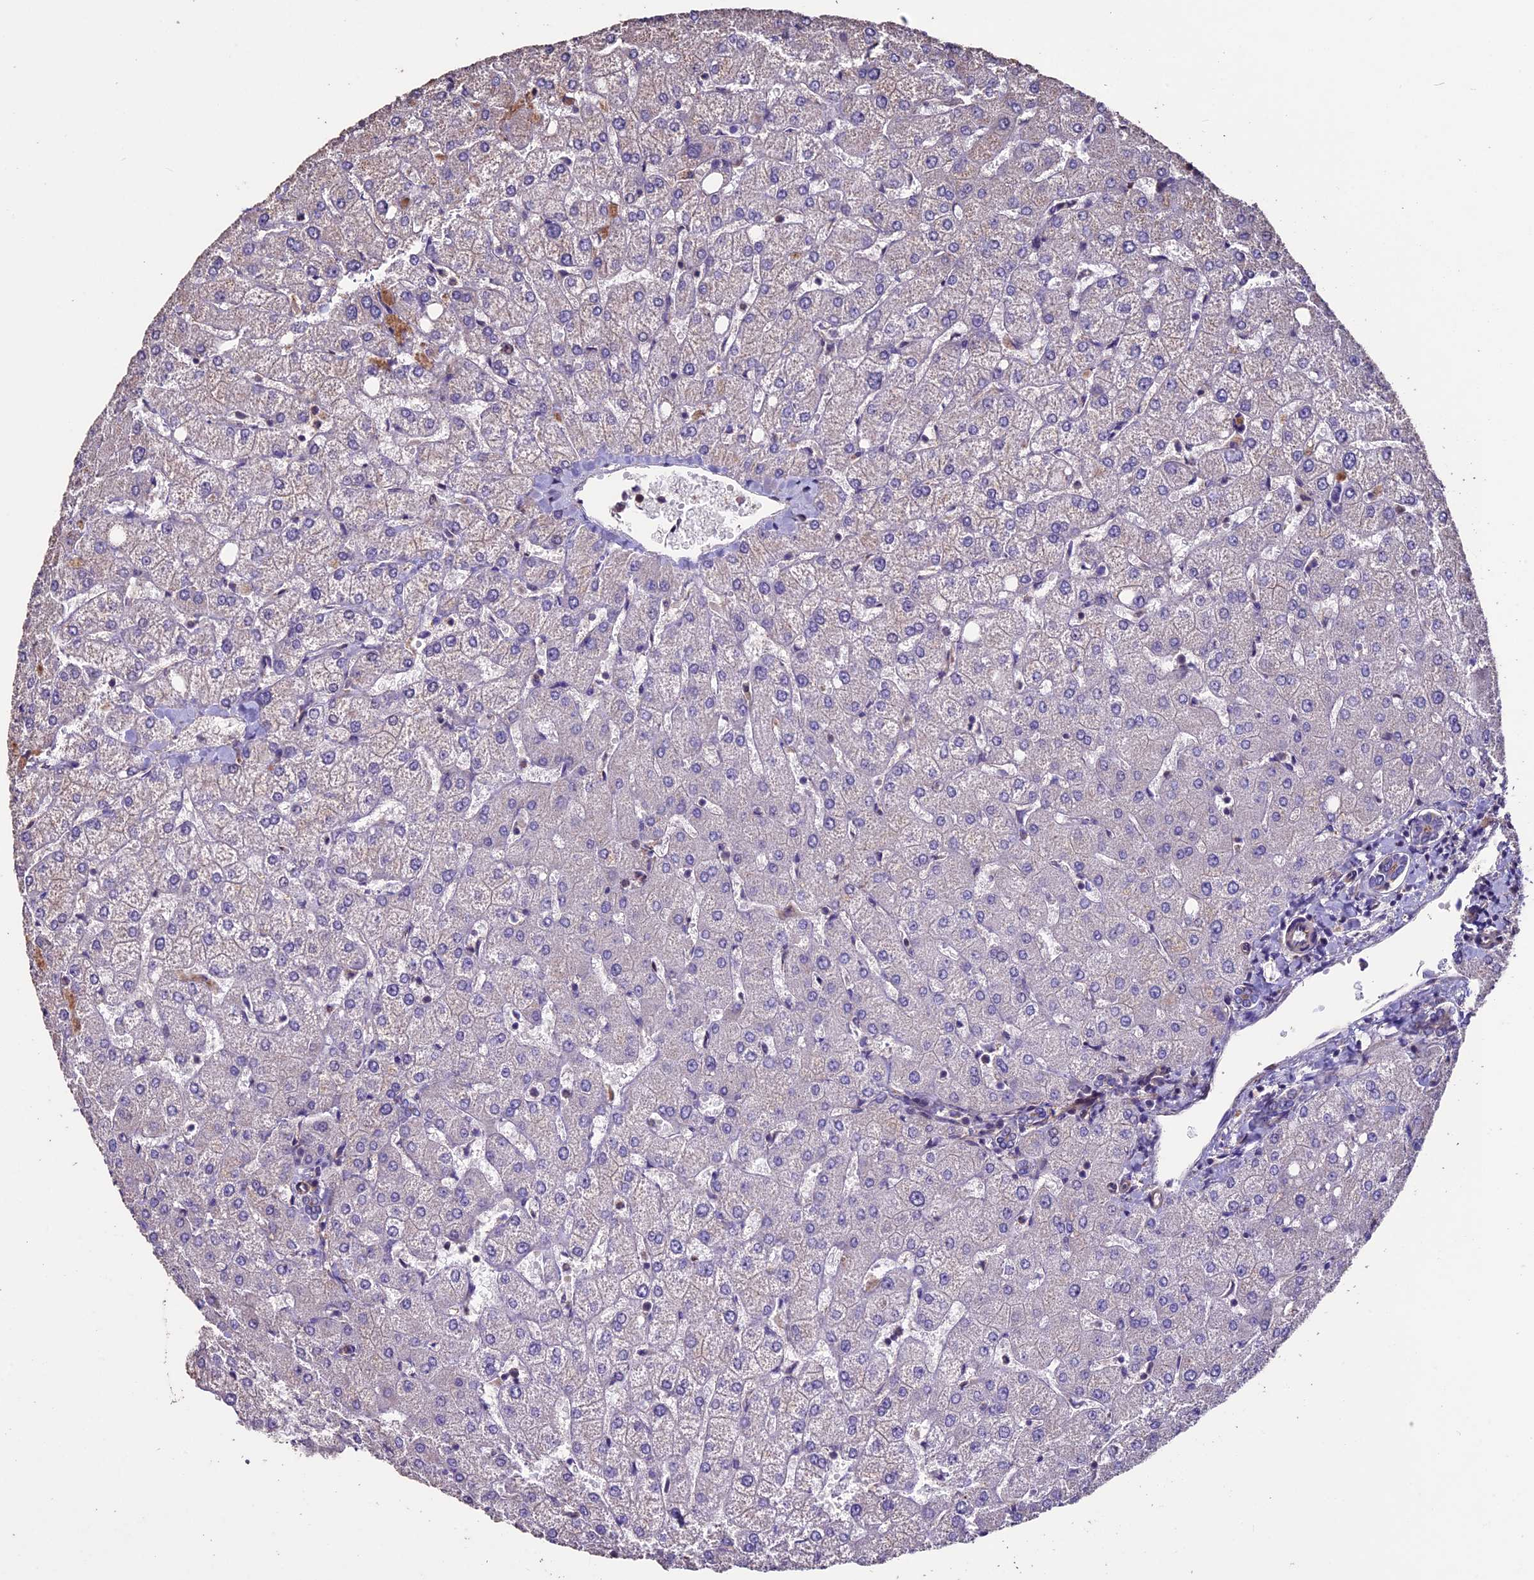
{"staining": {"intensity": "moderate", "quantity": "<25%", "location": "cytoplasmic/membranous"}, "tissue": "liver", "cell_type": "Cholangiocytes", "image_type": "normal", "snomed": [{"axis": "morphology", "description": "Normal tissue, NOS"}, {"axis": "topography", "description": "Liver"}], "caption": "Moderate cytoplasmic/membranous staining is appreciated in approximately <25% of cholangiocytes in benign liver. (DAB IHC with brightfield microscopy, high magnification).", "gene": "USB1", "patient": {"sex": "female", "age": 54}}